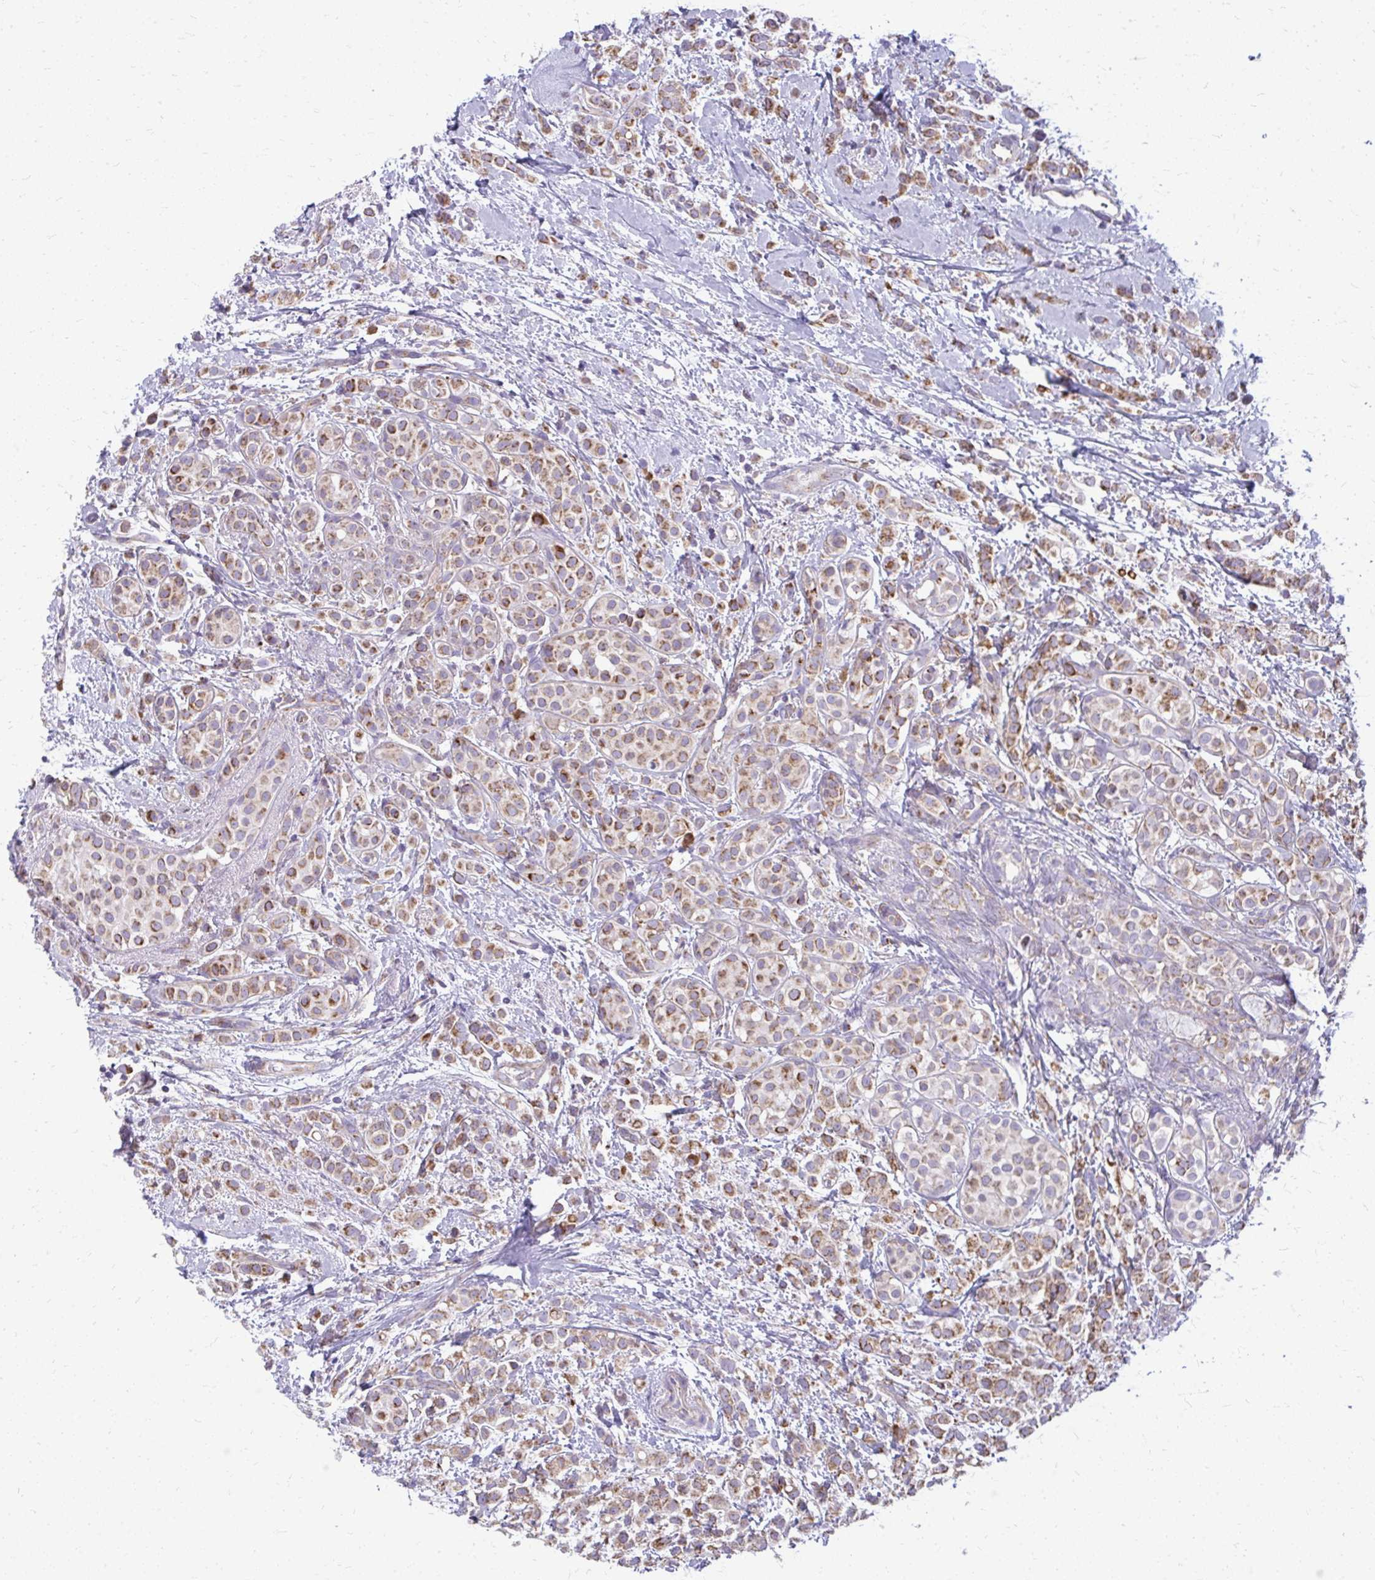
{"staining": {"intensity": "strong", "quantity": "25%-75%", "location": "cytoplasmic/membranous"}, "tissue": "breast cancer", "cell_type": "Tumor cells", "image_type": "cancer", "snomed": [{"axis": "morphology", "description": "Lobular carcinoma"}, {"axis": "topography", "description": "Breast"}], "caption": "Immunohistochemical staining of human breast lobular carcinoma exhibits high levels of strong cytoplasmic/membranous protein staining in about 25%-75% of tumor cells. The staining was performed using DAB to visualize the protein expression in brown, while the nuclei were stained in blue with hematoxylin (Magnification: 20x).", "gene": "IFIT1", "patient": {"sex": "female", "age": 68}}